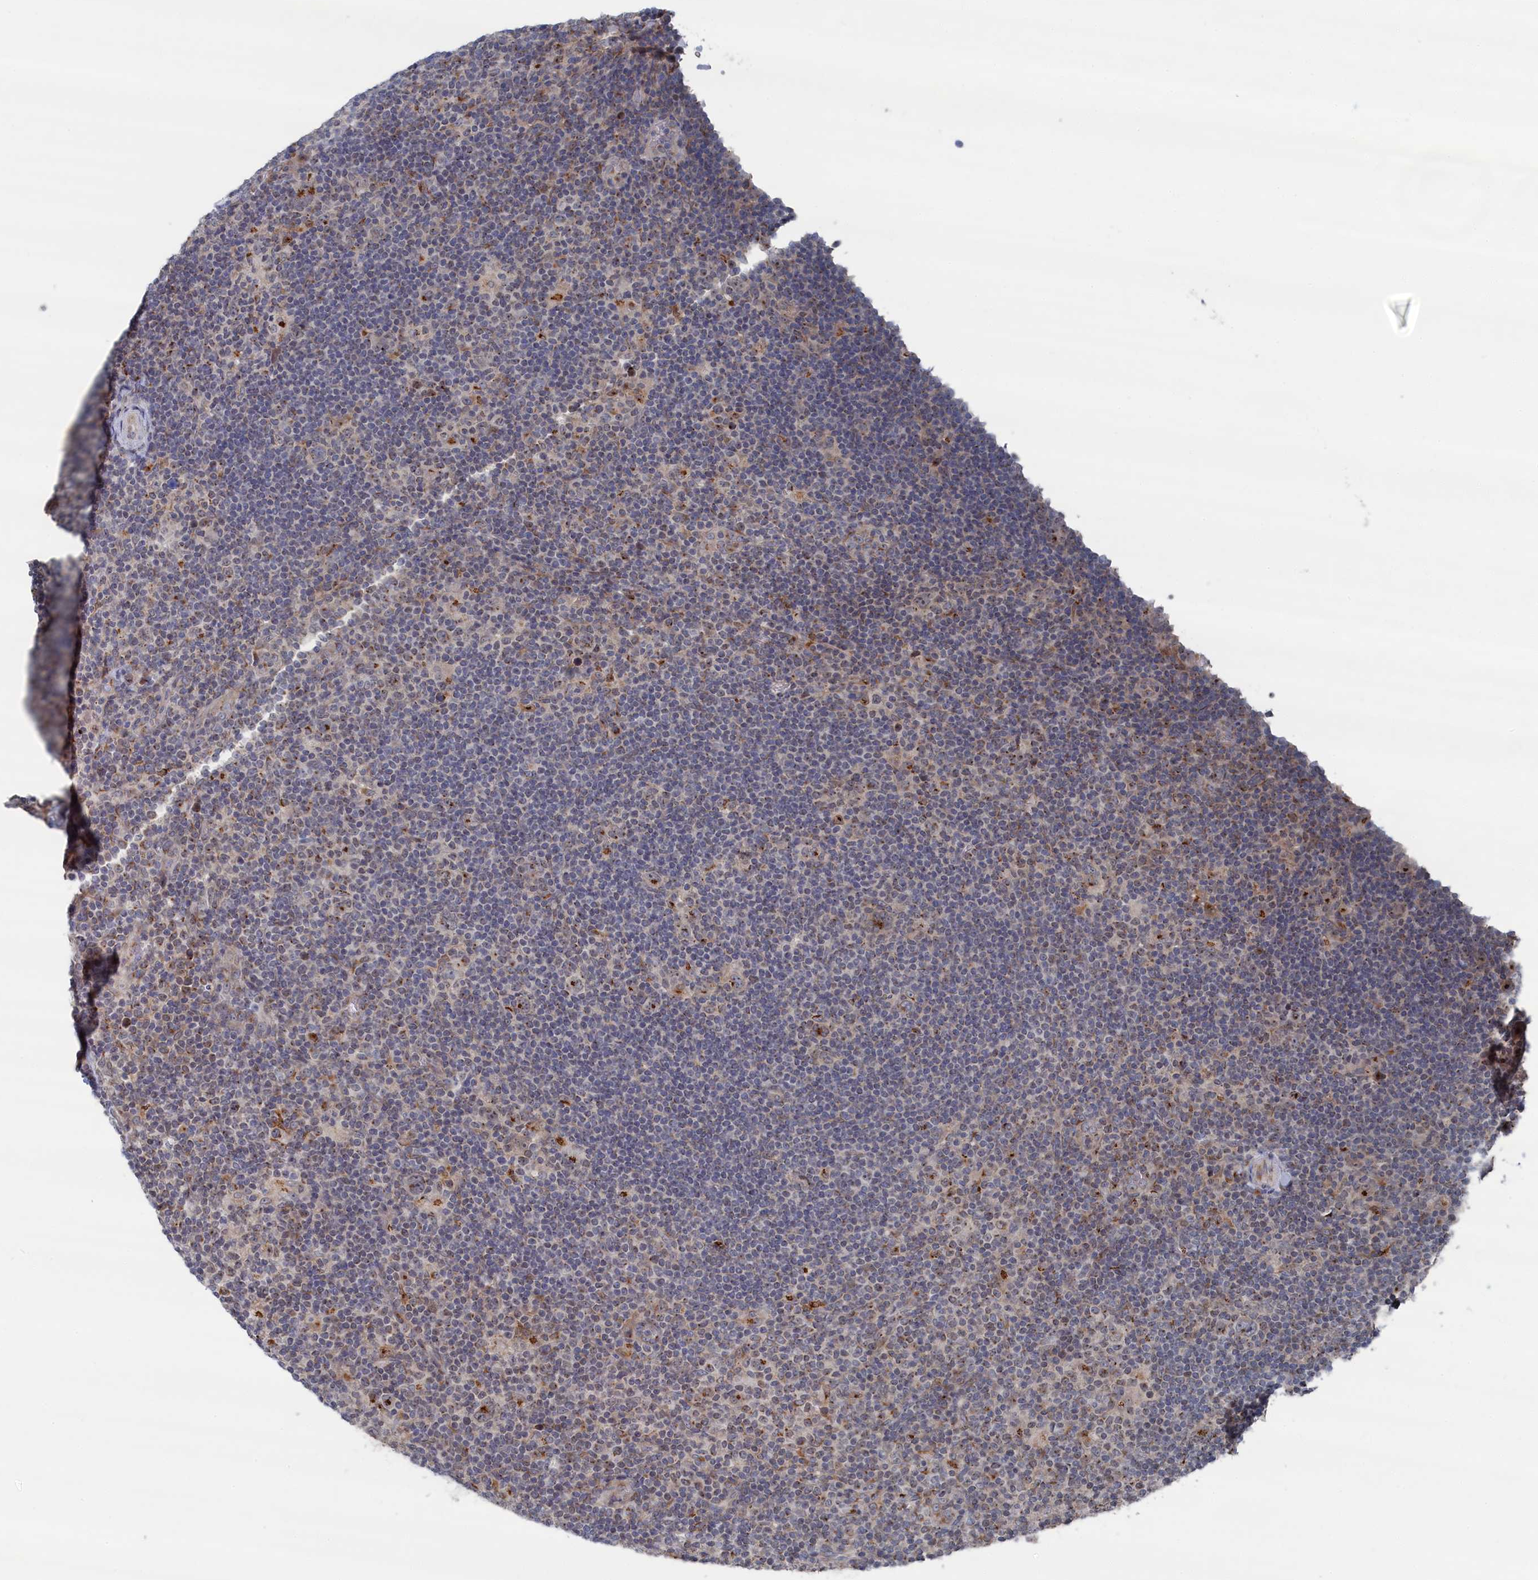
{"staining": {"intensity": "strong", "quantity": "<25%", "location": "cytoplasmic/membranous"}, "tissue": "lymphoma", "cell_type": "Tumor cells", "image_type": "cancer", "snomed": [{"axis": "morphology", "description": "Hodgkin's disease, NOS"}, {"axis": "topography", "description": "Lymph node"}], "caption": "Immunohistochemical staining of human lymphoma shows medium levels of strong cytoplasmic/membranous positivity in about <25% of tumor cells.", "gene": "IRX1", "patient": {"sex": "female", "age": 57}}